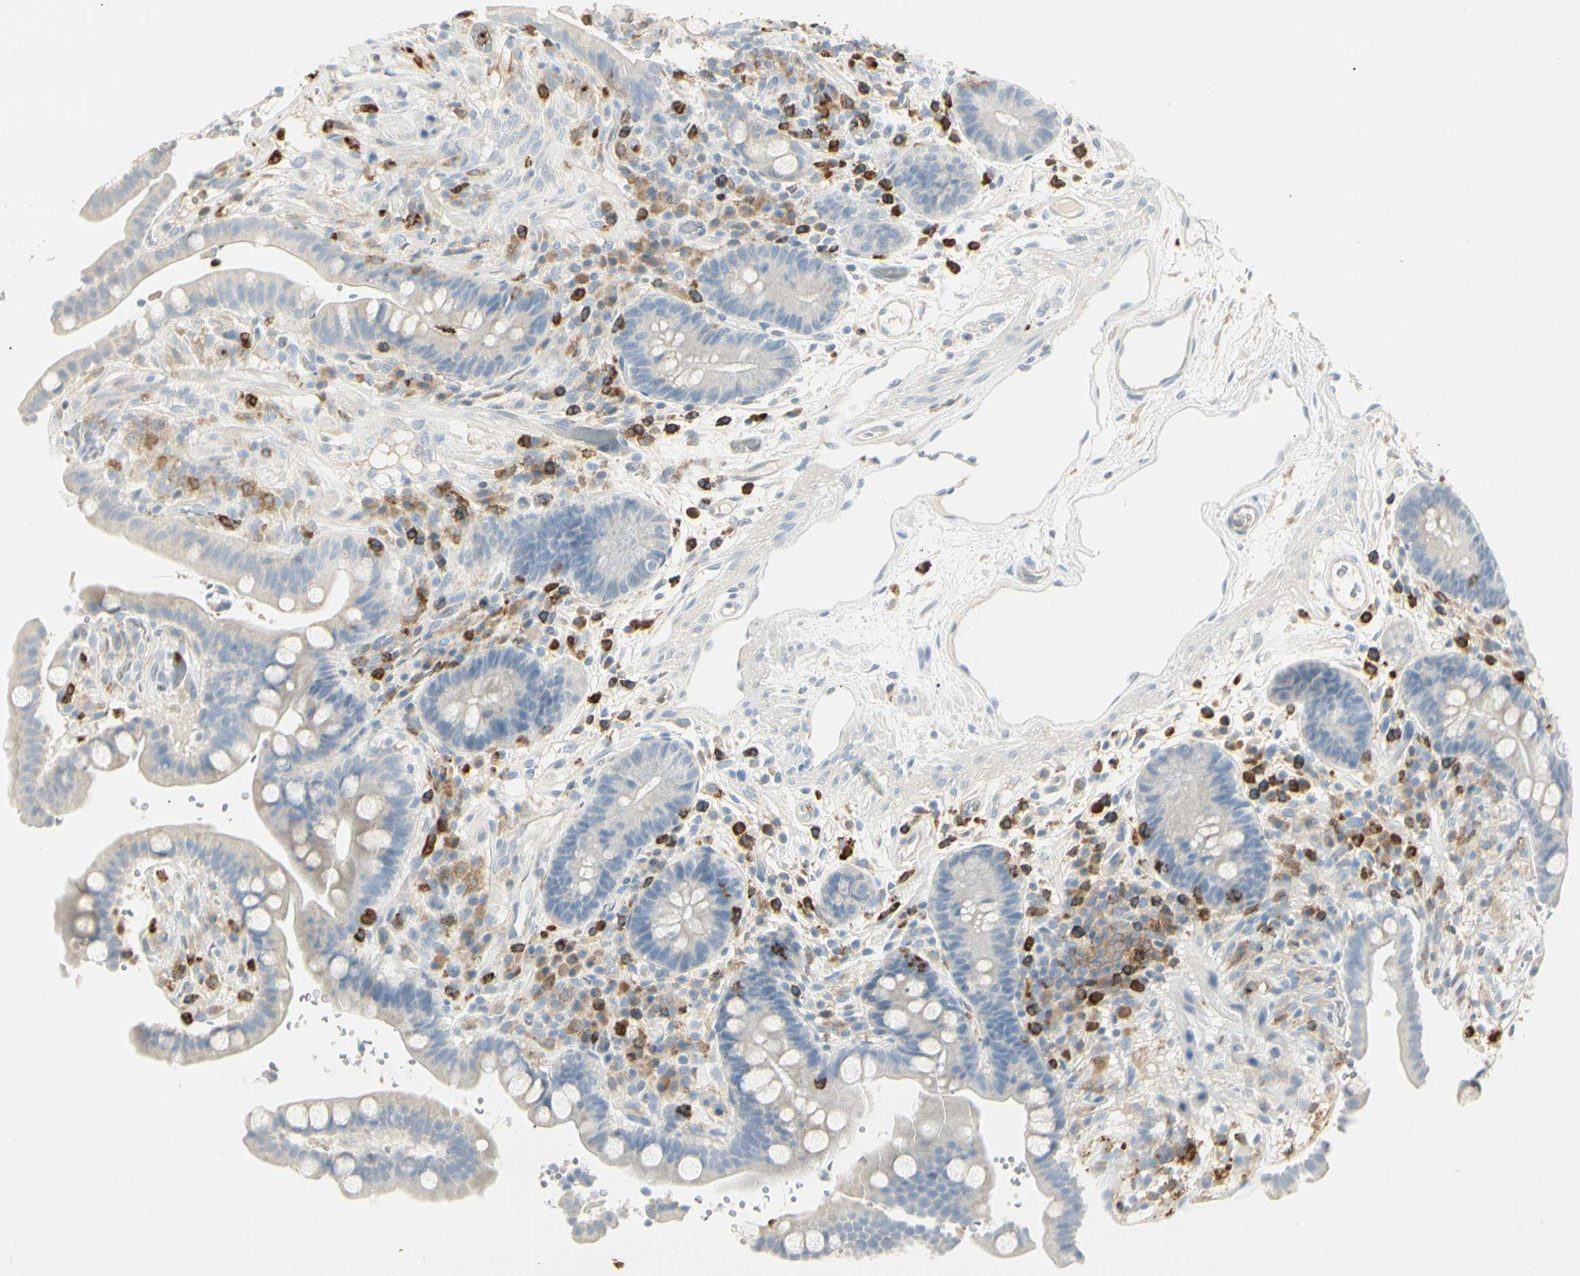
{"staining": {"intensity": "negative", "quantity": "none", "location": "none"}, "tissue": "colon", "cell_type": "Endothelial cells", "image_type": "normal", "snomed": [{"axis": "morphology", "description": "Normal tissue, NOS"}, {"axis": "topography", "description": "Colon"}], "caption": "IHC histopathology image of normal colon: human colon stained with DAB shows no significant protein expression in endothelial cells.", "gene": "ITGB2", "patient": {"sex": "male", "age": 73}}